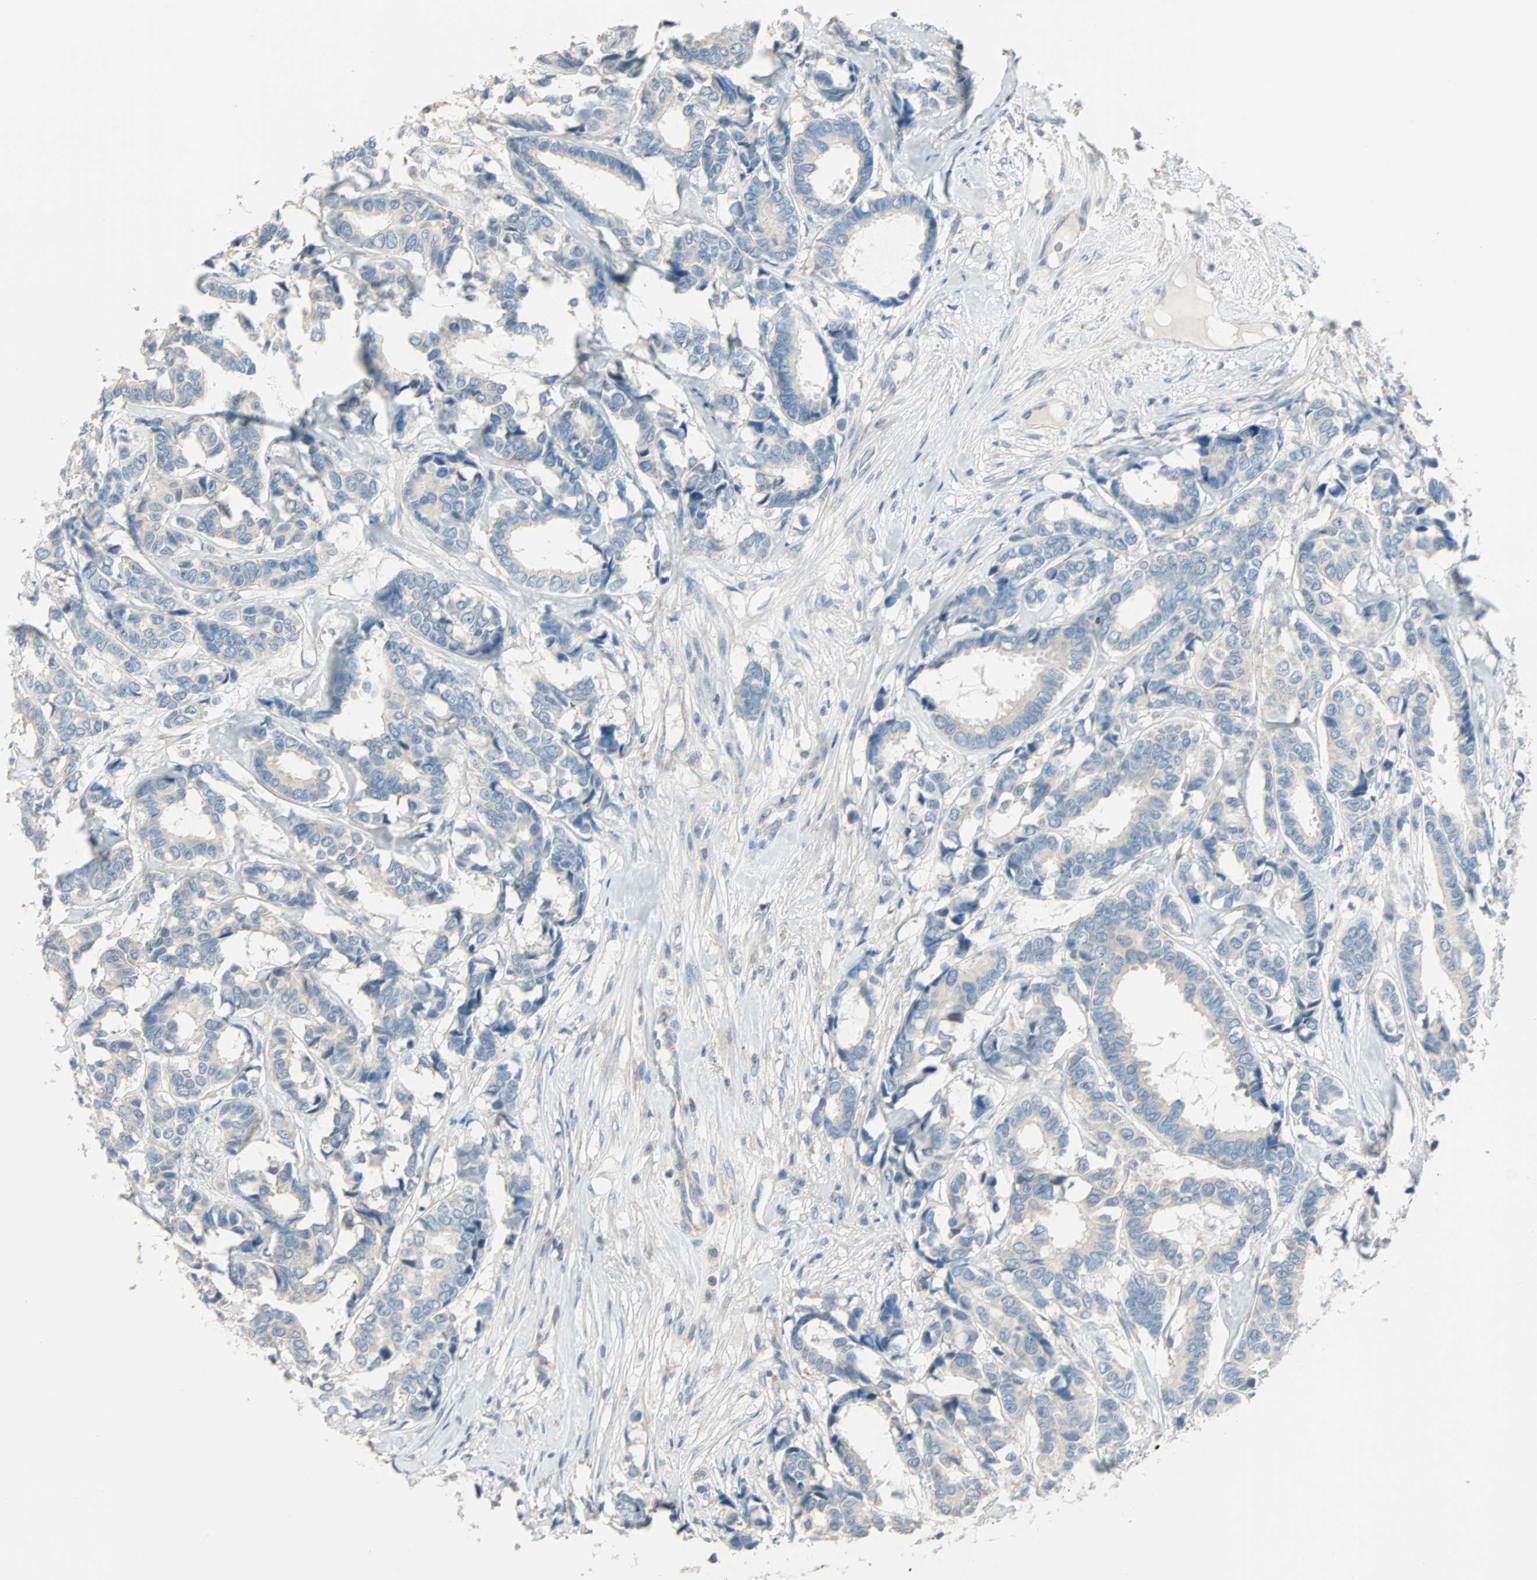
{"staining": {"intensity": "negative", "quantity": "none", "location": "none"}, "tissue": "breast cancer", "cell_type": "Tumor cells", "image_type": "cancer", "snomed": [{"axis": "morphology", "description": "Duct carcinoma"}, {"axis": "topography", "description": "Breast"}], "caption": "Protein analysis of breast cancer (invasive ductal carcinoma) displays no significant expression in tumor cells.", "gene": "ACVRL1", "patient": {"sex": "female", "age": 87}}